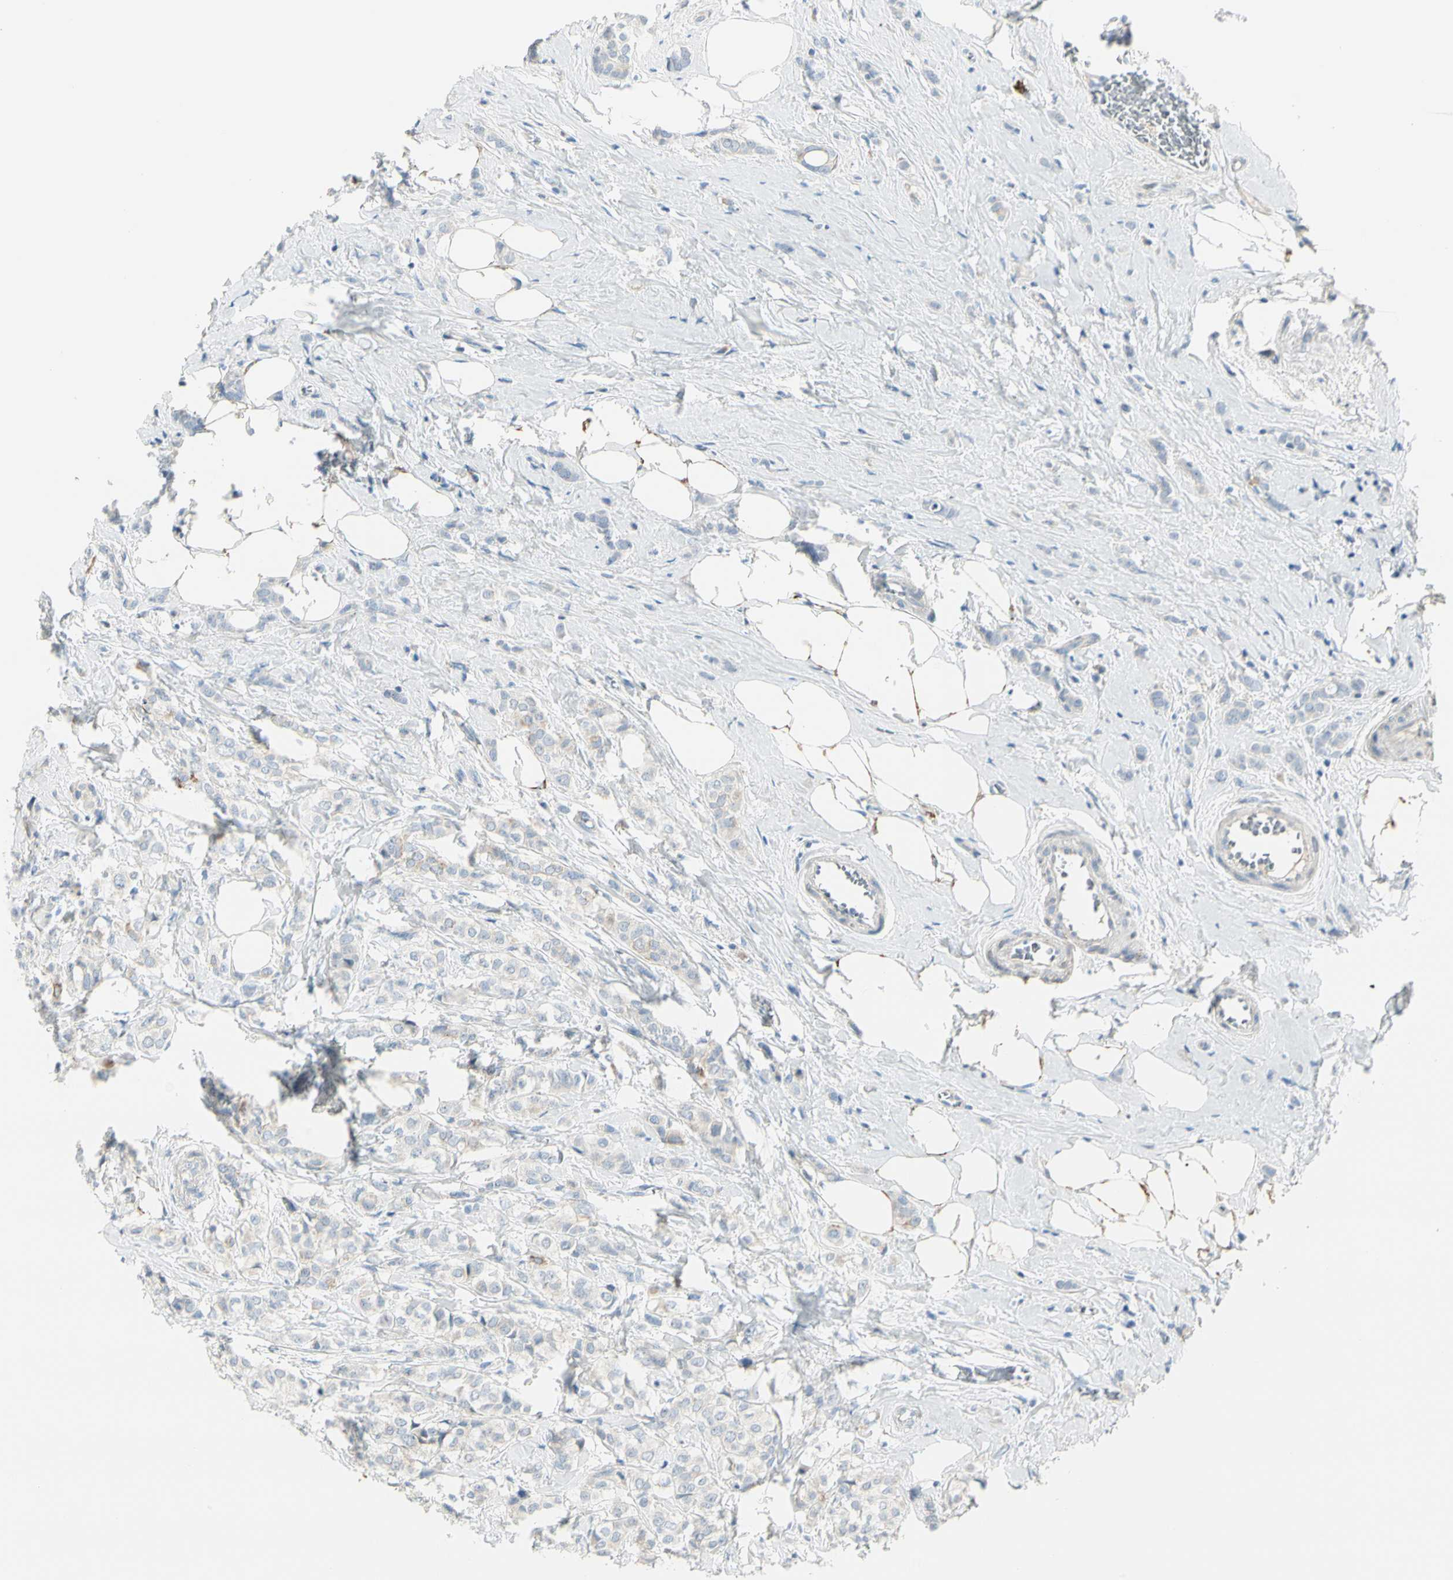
{"staining": {"intensity": "negative", "quantity": "none", "location": "none"}, "tissue": "breast cancer", "cell_type": "Tumor cells", "image_type": "cancer", "snomed": [{"axis": "morphology", "description": "Lobular carcinoma"}, {"axis": "topography", "description": "Breast"}], "caption": "This is a histopathology image of immunohistochemistry staining of breast cancer, which shows no staining in tumor cells.", "gene": "SLC6A15", "patient": {"sex": "female", "age": 60}}